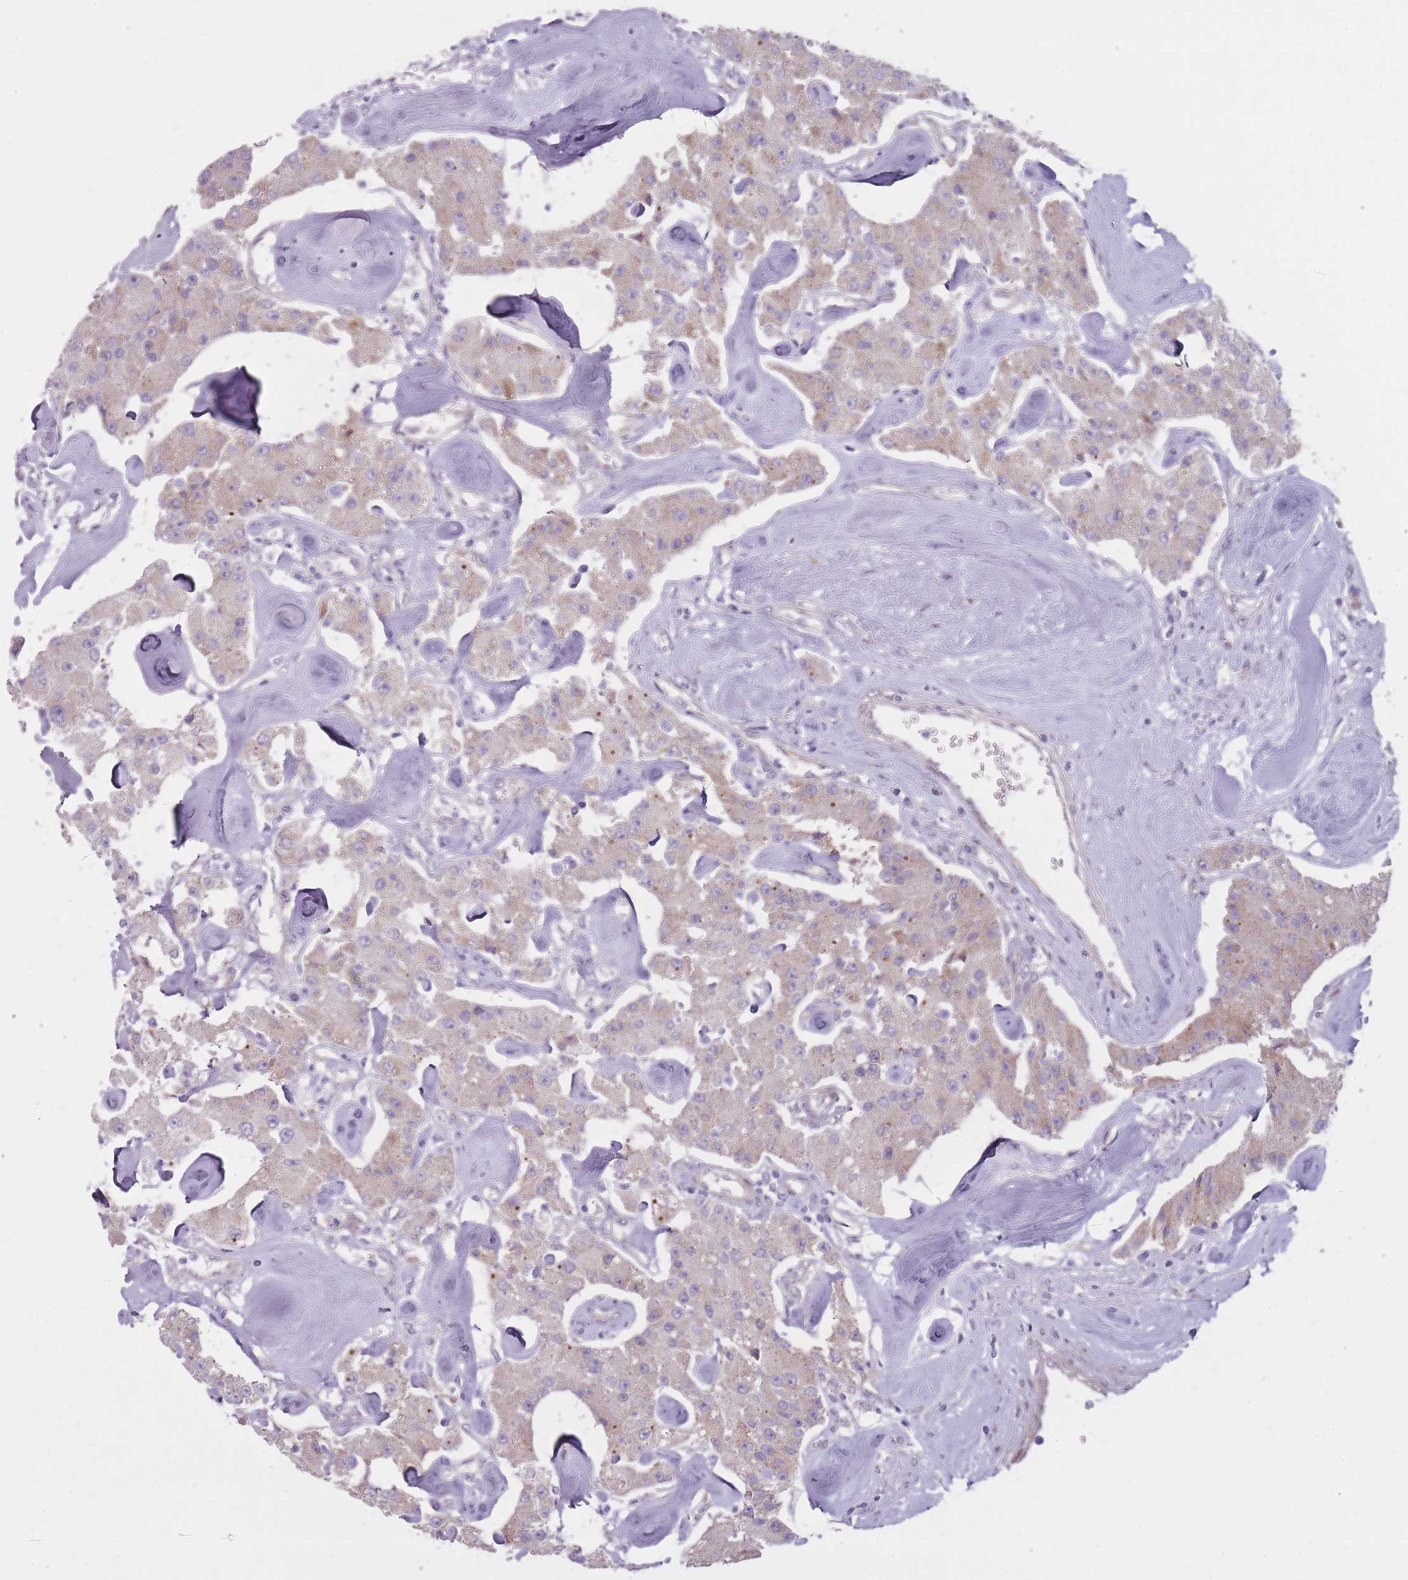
{"staining": {"intensity": "weak", "quantity": "25%-75%", "location": "cytoplasmic/membranous"}, "tissue": "carcinoid", "cell_type": "Tumor cells", "image_type": "cancer", "snomed": [{"axis": "morphology", "description": "Carcinoid, malignant, NOS"}, {"axis": "topography", "description": "Pancreas"}], "caption": "Protein staining of carcinoid (malignant) tissue reveals weak cytoplasmic/membranous staining in about 25%-75% of tumor cells.", "gene": "PGRMC2", "patient": {"sex": "male", "age": 41}}